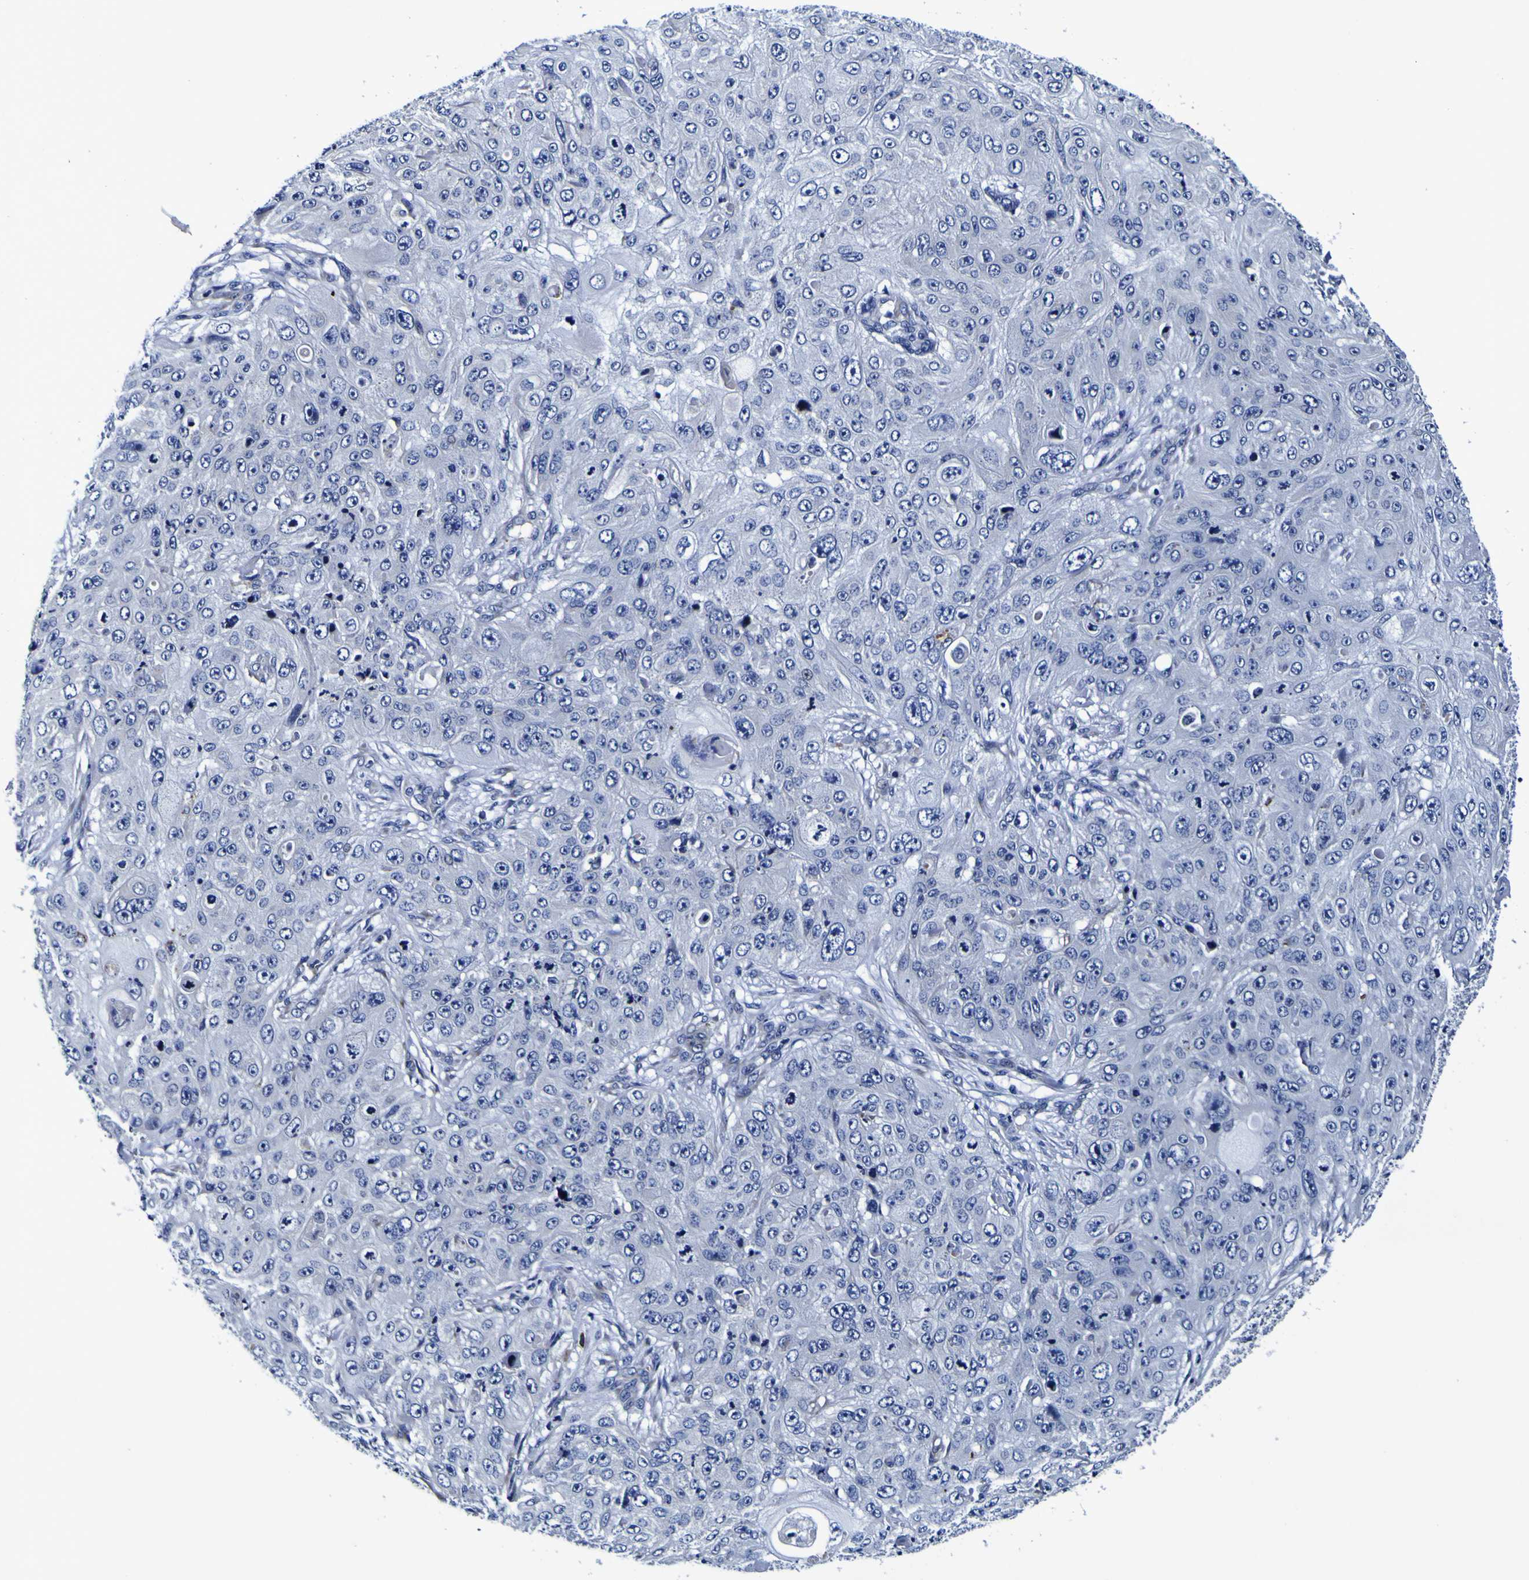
{"staining": {"intensity": "negative", "quantity": "none", "location": "none"}, "tissue": "skin cancer", "cell_type": "Tumor cells", "image_type": "cancer", "snomed": [{"axis": "morphology", "description": "Squamous cell carcinoma, NOS"}, {"axis": "topography", "description": "Skin"}], "caption": "Immunohistochemical staining of skin squamous cell carcinoma shows no significant expression in tumor cells.", "gene": "PDLIM4", "patient": {"sex": "female", "age": 80}}